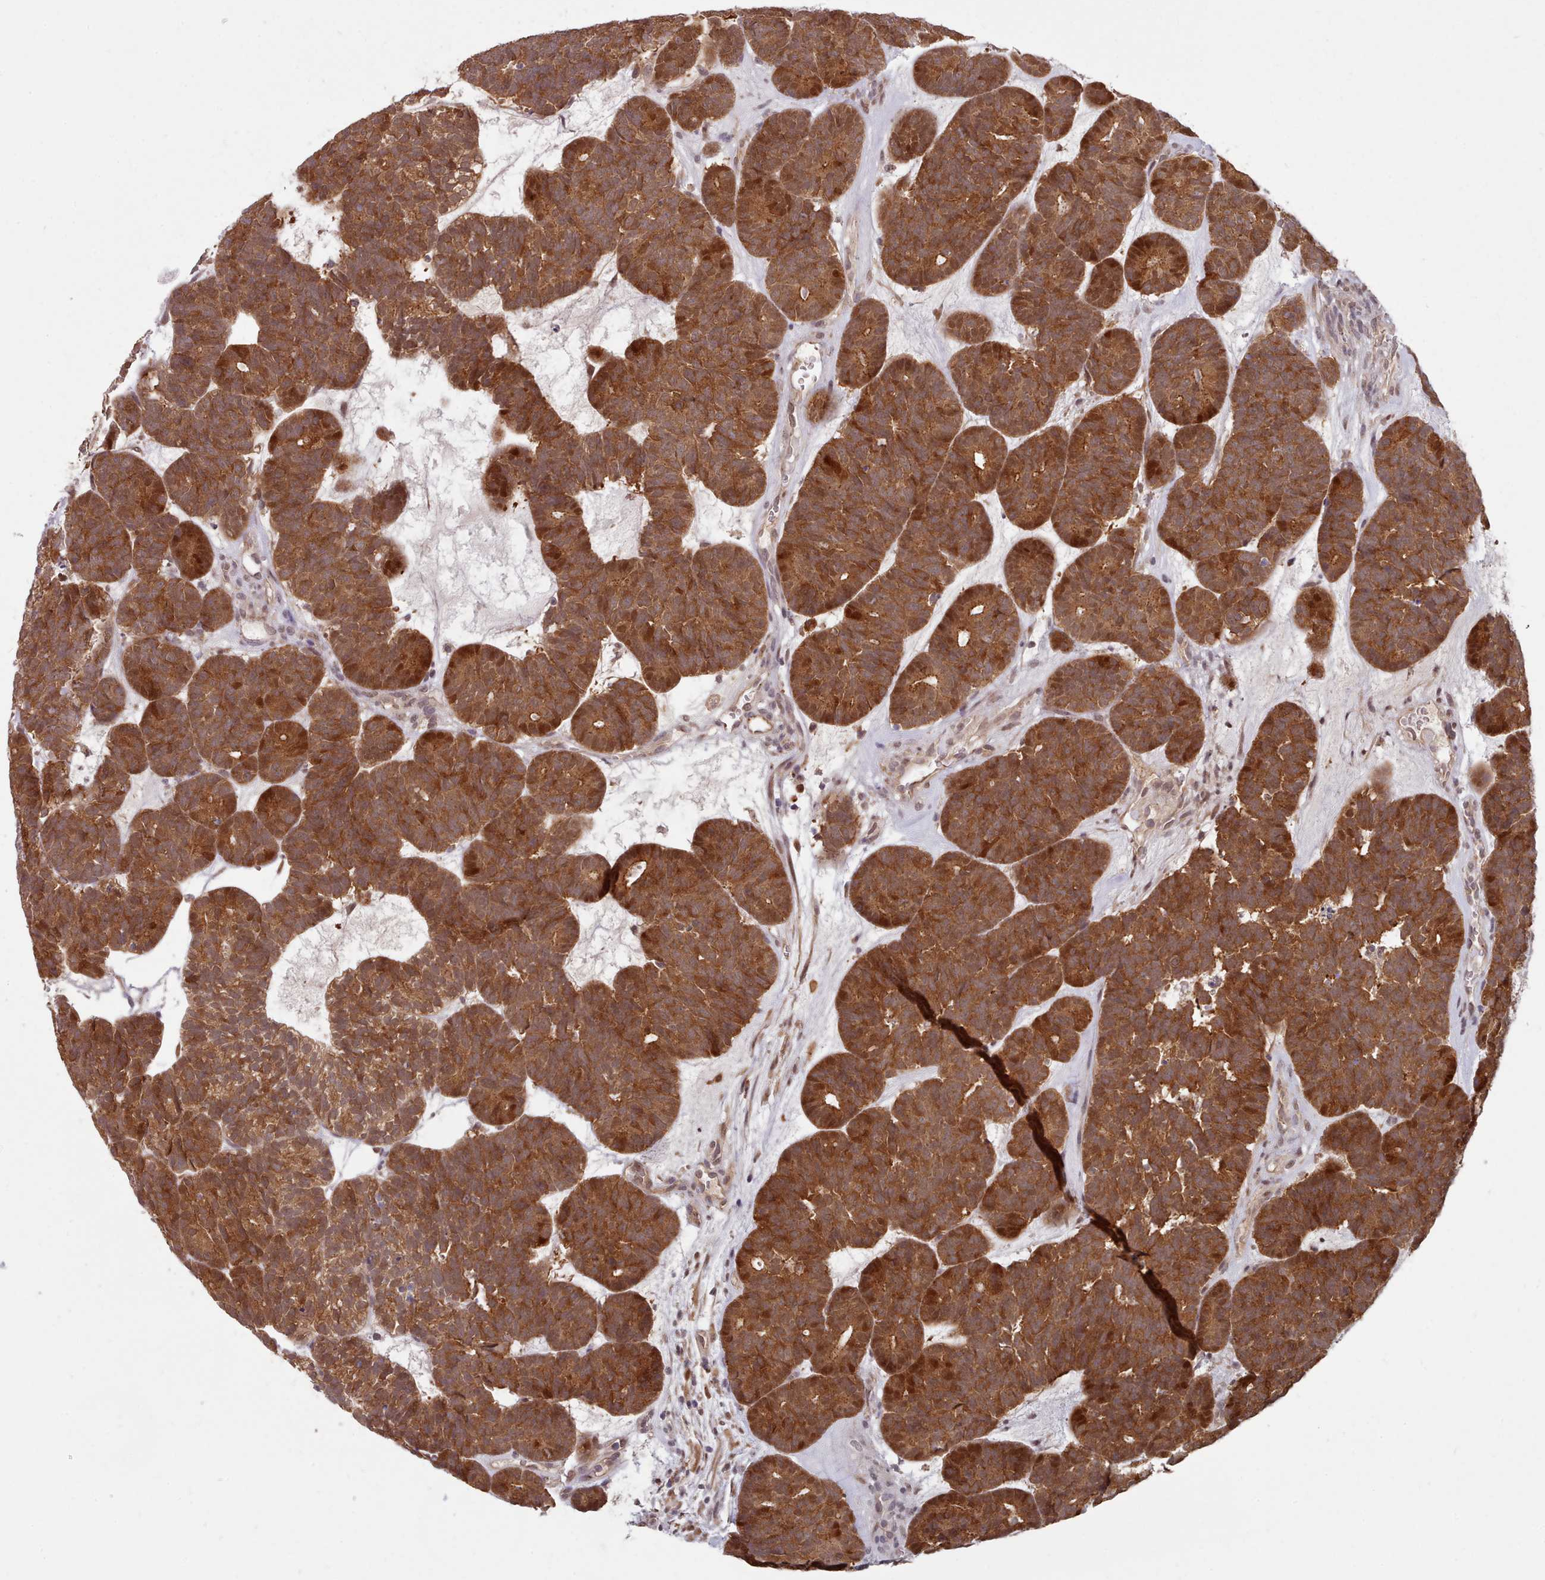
{"staining": {"intensity": "strong", "quantity": ">75%", "location": "cytoplasmic/membranous"}, "tissue": "head and neck cancer", "cell_type": "Tumor cells", "image_type": "cancer", "snomed": [{"axis": "morphology", "description": "Adenocarcinoma, NOS"}, {"axis": "topography", "description": "Head-Neck"}], "caption": "This histopathology image exhibits immunohistochemistry (IHC) staining of human adenocarcinoma (head and neck), with high strong cytoplasmic/membranous staining in about >75% of tumor cells.", "gene": "CES3", "patient": {"sex": "female", "age": 81}}